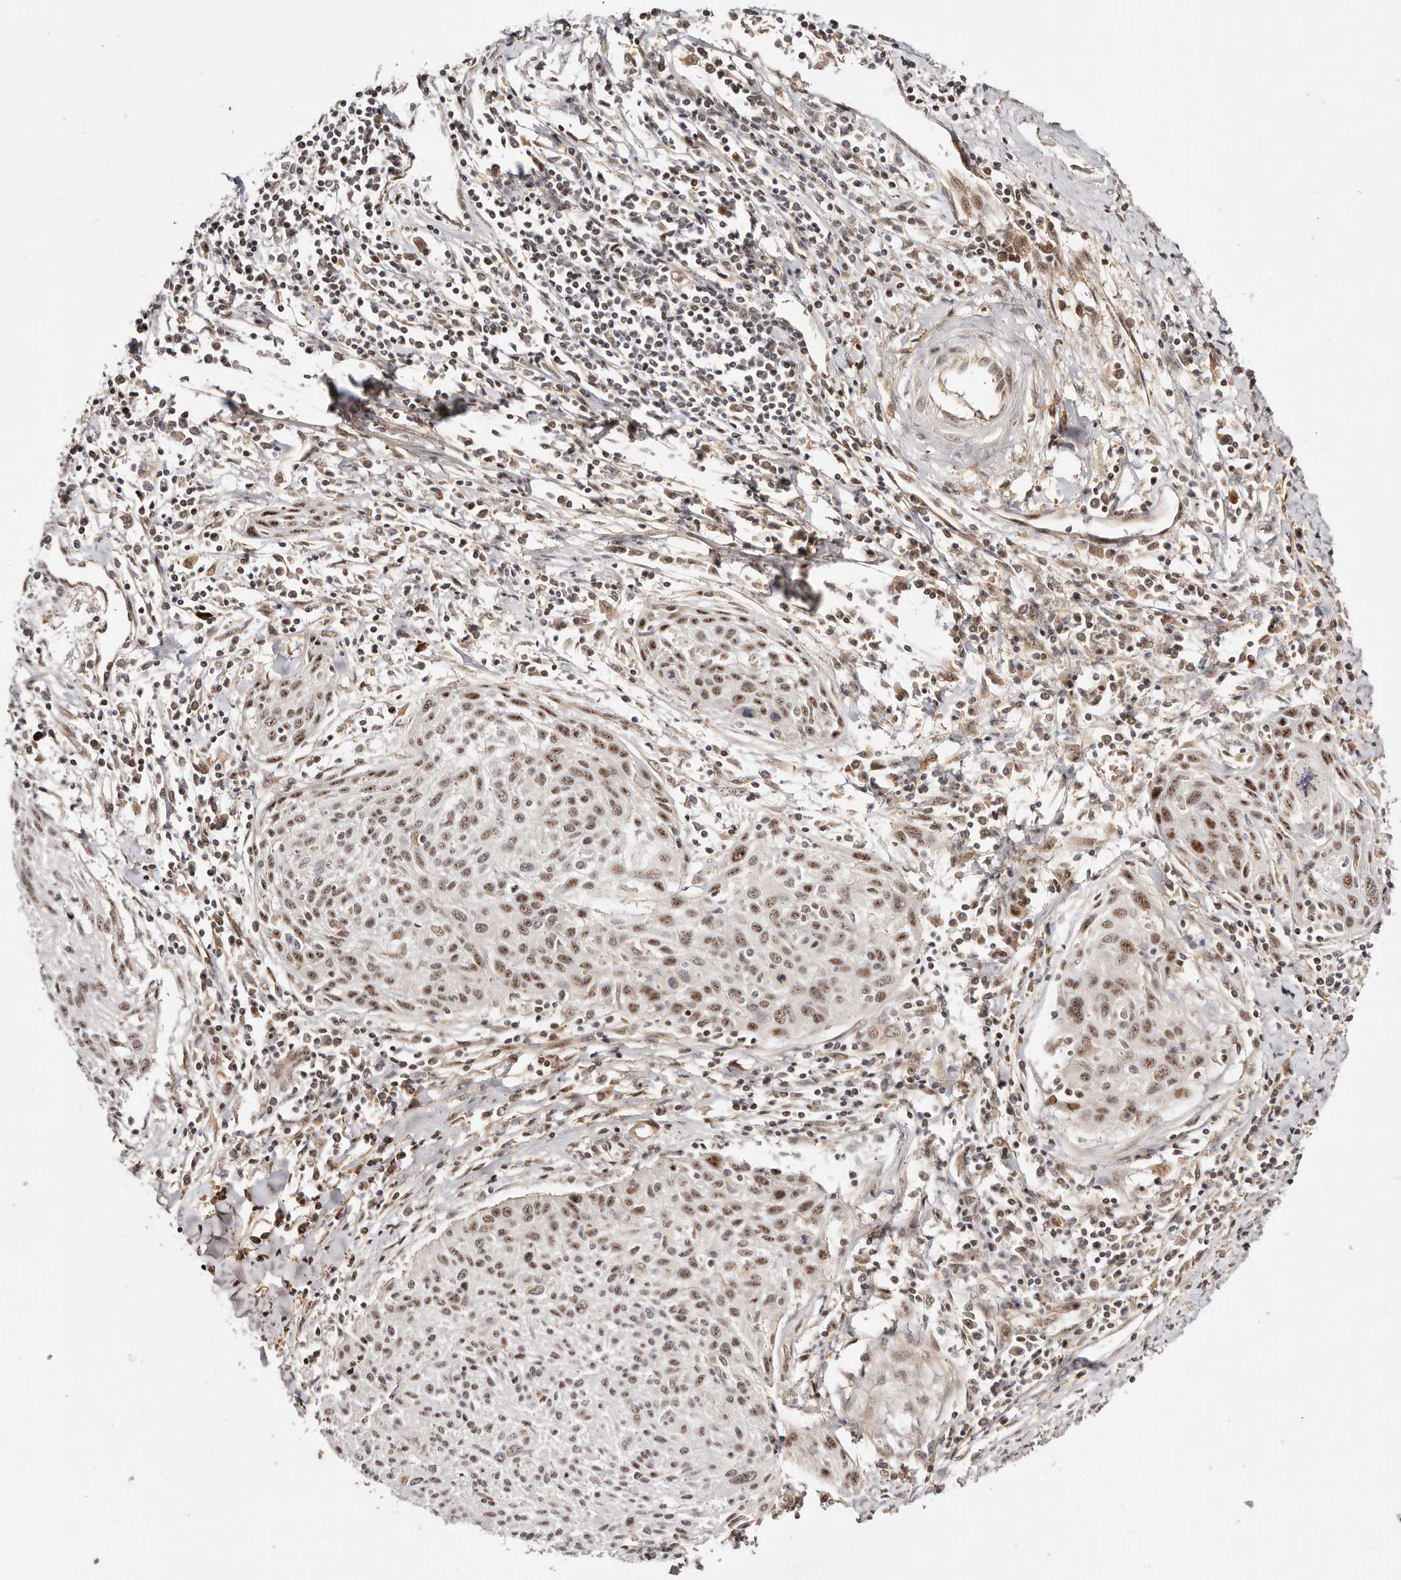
{"staining": {"intensity": "moderate", "quantity": ">75%", "location": "nuclear"}, "tissue": "cervical cancer", "cell_type": "Tumor cells", "image_type": "cancer", "snomed": [{"axis": "morphology", "description": "Squamous cell carcinoma, NOS"}, {"axis": "topography", "description": "Cervix"}], "caption": "Squamous cell carcinoma (cervical) stained with a brown dye reveals moderate nuclear positive positivity in about >75% of tumor cells.", "gene": "WRN", "patient": {"sex": "female", "age": 51}}